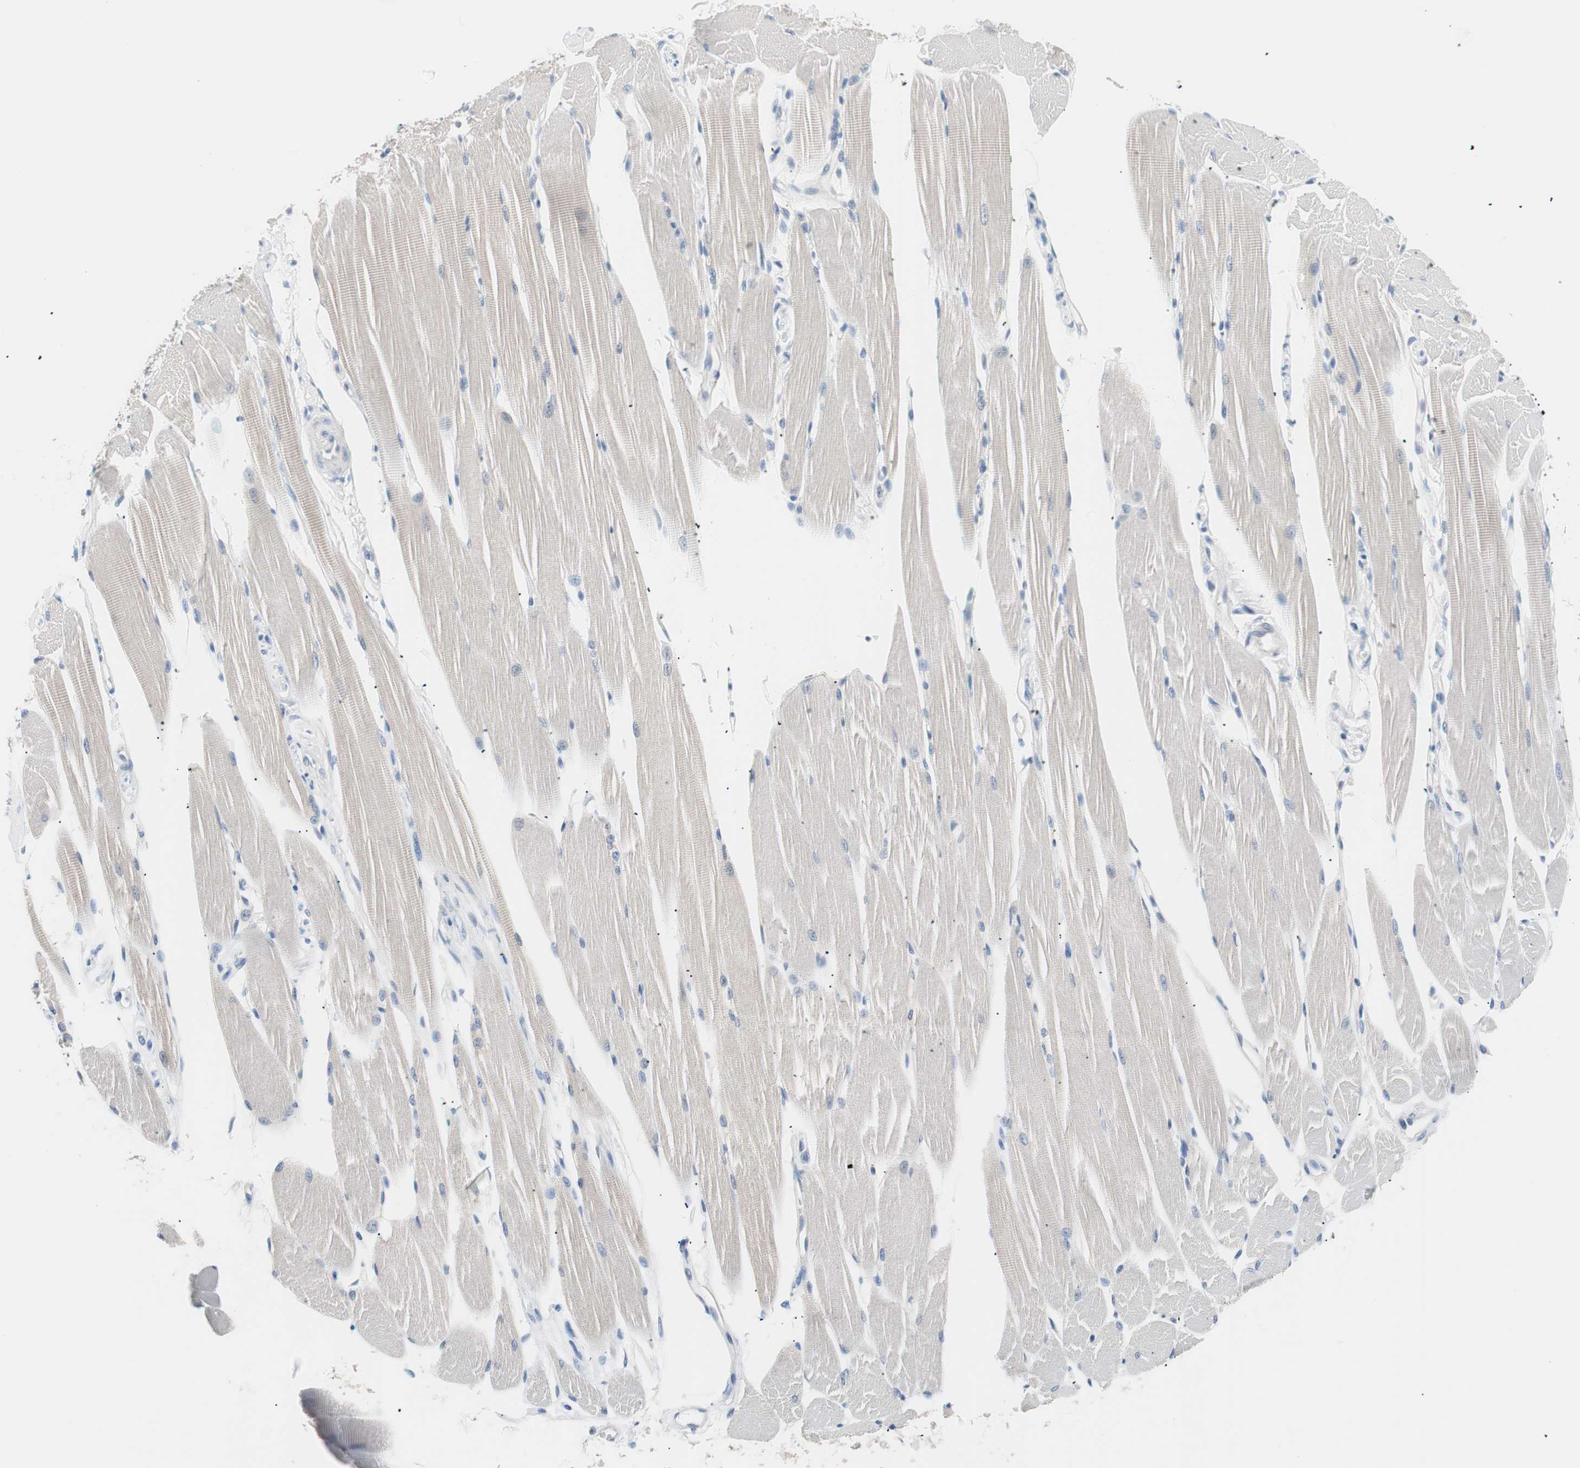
{"staining": {"intensity": "negative", "quantity": "none", "location": "none"}, "tissue": "skeletal muscle", "cell_type": "Myocytes", "image_type": "normal", "snomed": [{"axis": "morphology", "description": "Normal tissue, NOS"}, {"axis": "topography", "description": "Skeletal muscle"}, {"axis": "topography", "description": "Peripheral nerve tissue"}], "caption": "High power microscopy micrograph of an immunohistochemistry (IHC) photomicrograph of normal skeletal muscle, revealing no significant expression in myocytes.", "gene": "VIL1", "patient": {"sex": "female", "age": 84}}